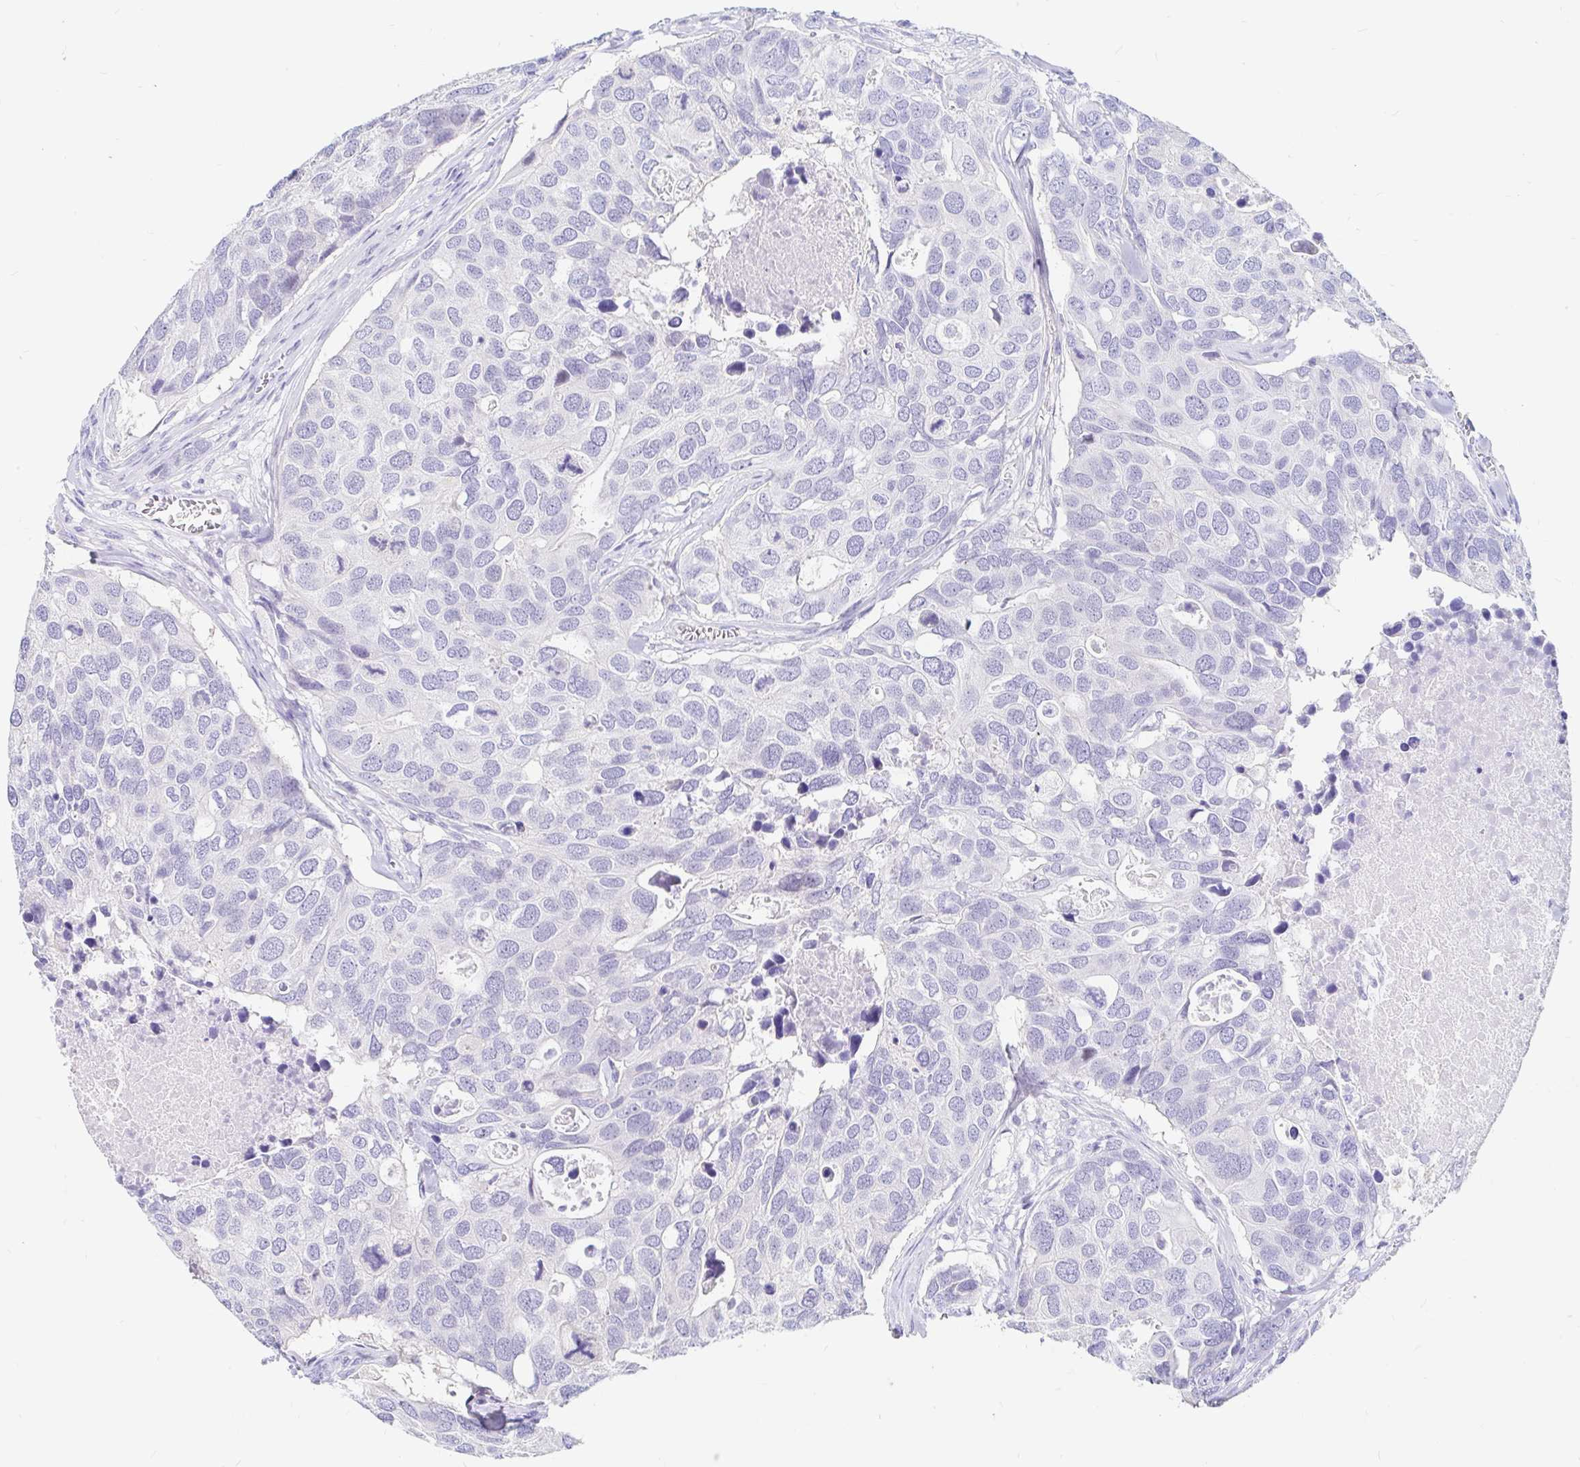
{"staining": {"intensity": "negative", "quantity": "none", "location": "none"}, "tissue": "breast cancer", "cell_type": "Tumor cells", "image_type": "cancer", "snomed": [{"axis": "morphology", "description": "Duct carcinoma"}, {"axis": "topography", "description": "Breast"}], "caption": "Immunohistochemistry (IHC) photomicrograph of breast cancer (intraductal carcinoma) stained for a protein (brown), which exhibits no staining in tumor cells.", "gene": "PPP1R1B", "patient": {"sex": "female", "age": 83}}